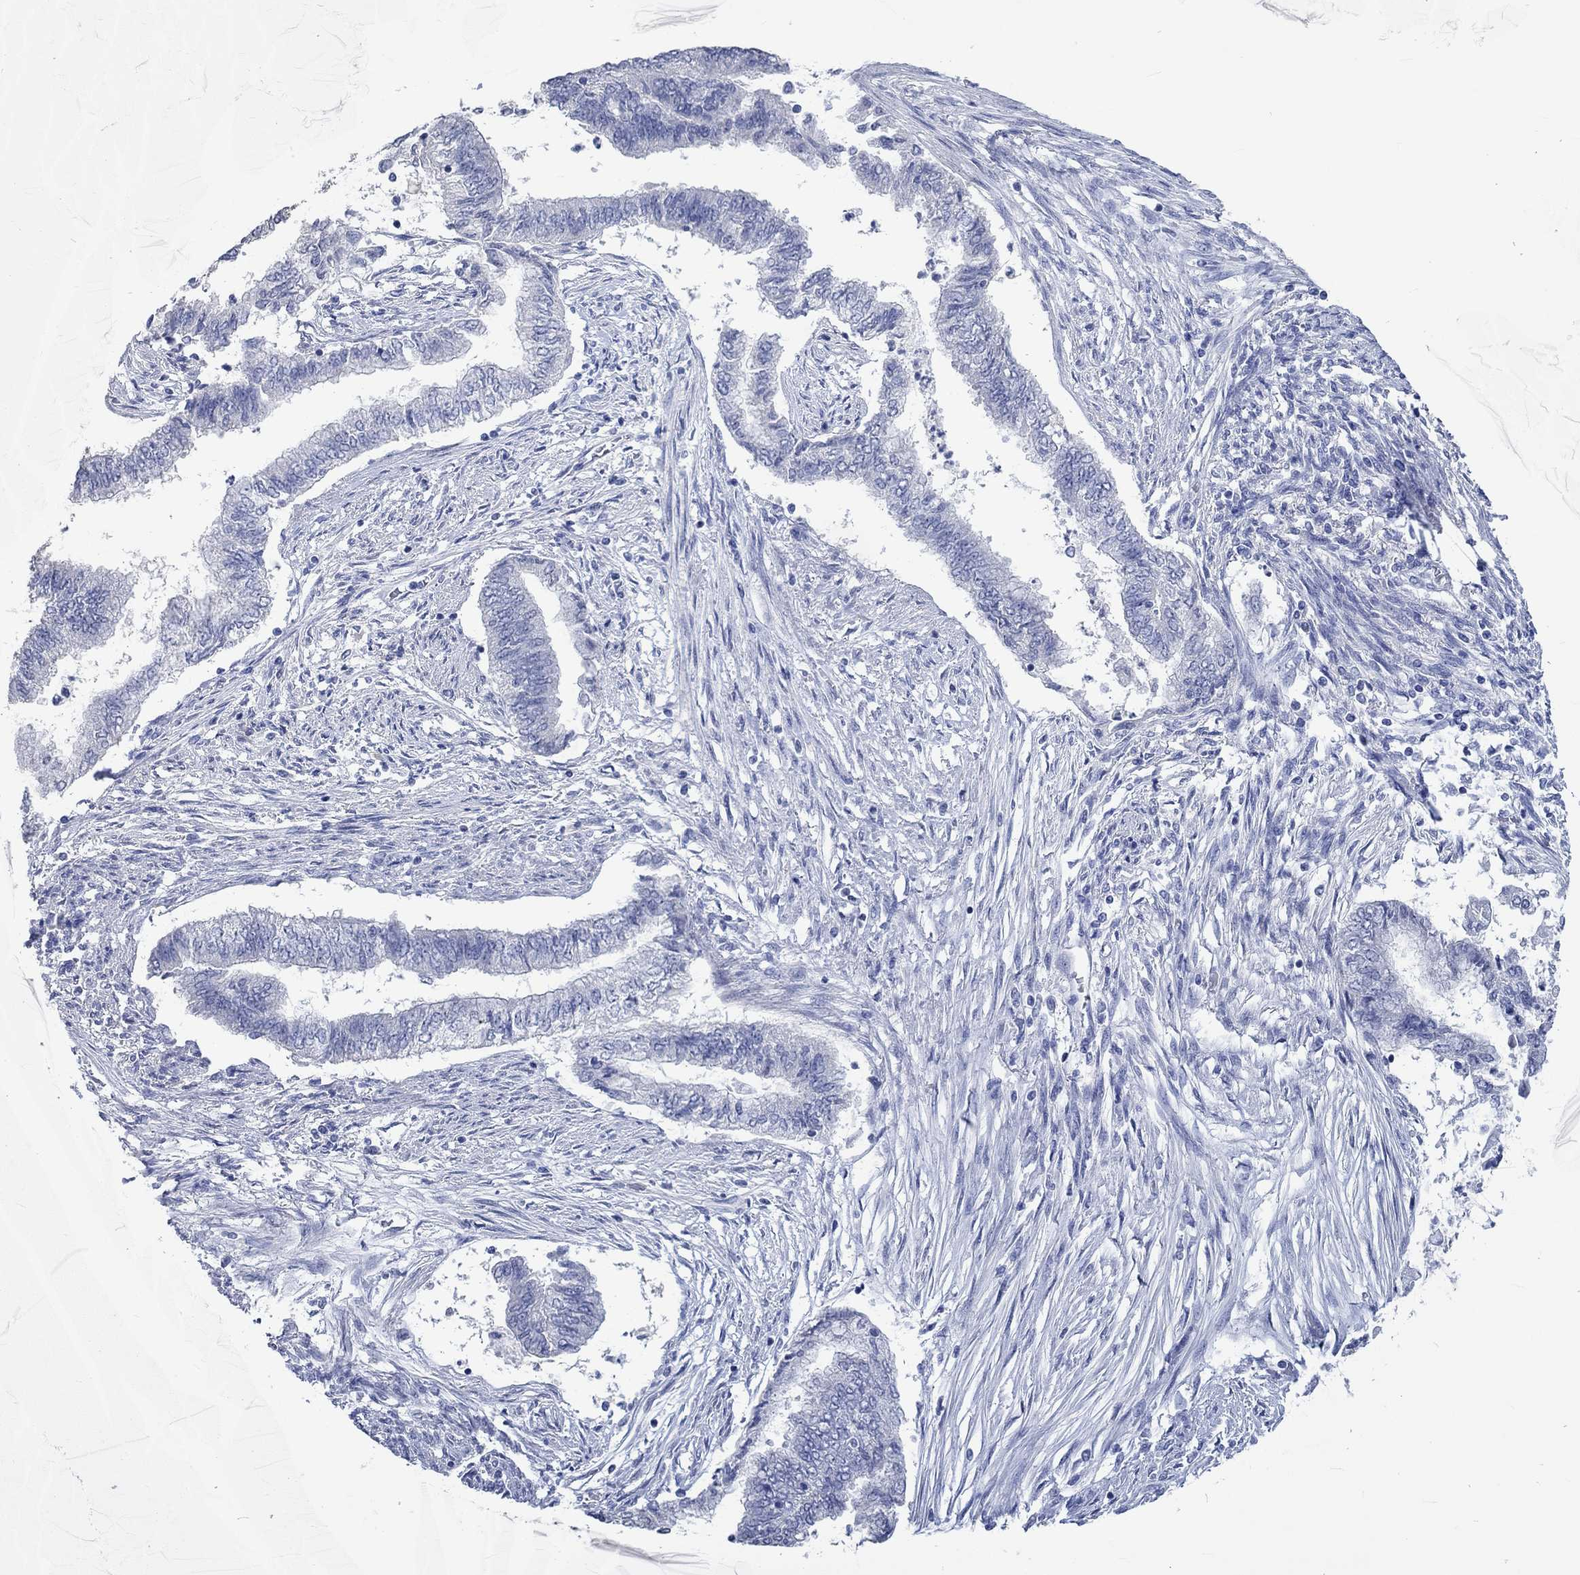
{"staining": {"intensity": "negative", "quantity": "none", "location": "none"}, "tissue": "endometrial cancer", "cell_type": "Tumor cells", "image_type": "cancer", "snomed": [{"axis": "morphology", "description": "Adenocarcinoma, NOS"}, {"axis": "topography", "description": "Endometrium"}], "caption": "Adenocarcinoma (endometrial) was stained to show a protein in brown. There is no significant staining in tumor cells.", "gene": "C4orf47", "patient": {"sex": "female", "age": 65}}